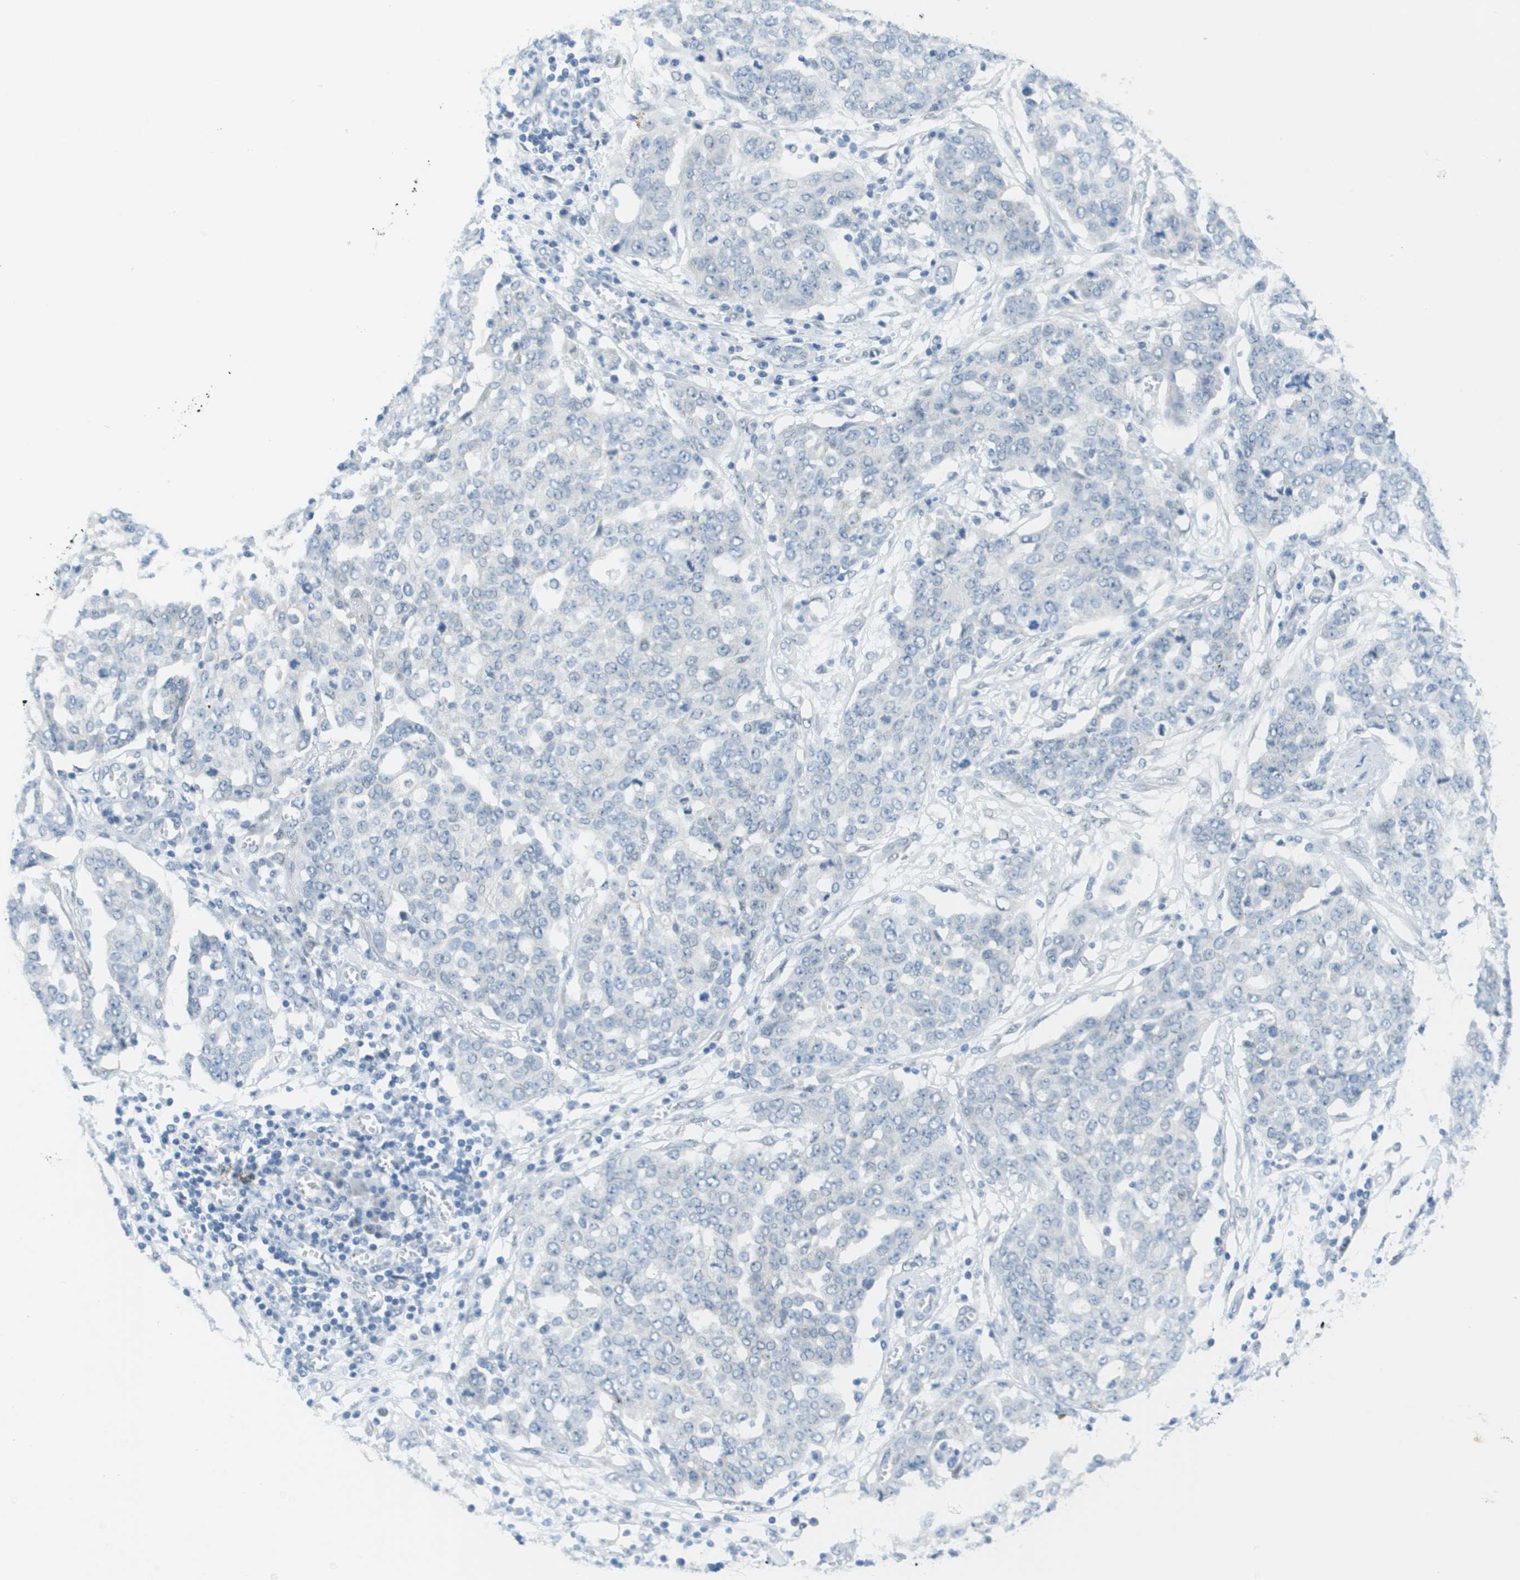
{"staining": {"intensity": "negative", "quantity": "none", "location": "none"}, "tissue": "ovarian cancer", "cell_type": "Tumor cells", "image_type": "cancer", "snomed": [{"axis": "morphology", "description": "Cystadenocarcinoma, serous, NOS"}, {"axis": "topography", "description": "Soft tissue"}, {"axis": "topography", "description": "Ovary"}], "caption": "A histopathology image of human ovarian cancer is negative for staining in tumor cells.", "gene": "ARID1B", "patient": {"sex": "female", "age": 57}}